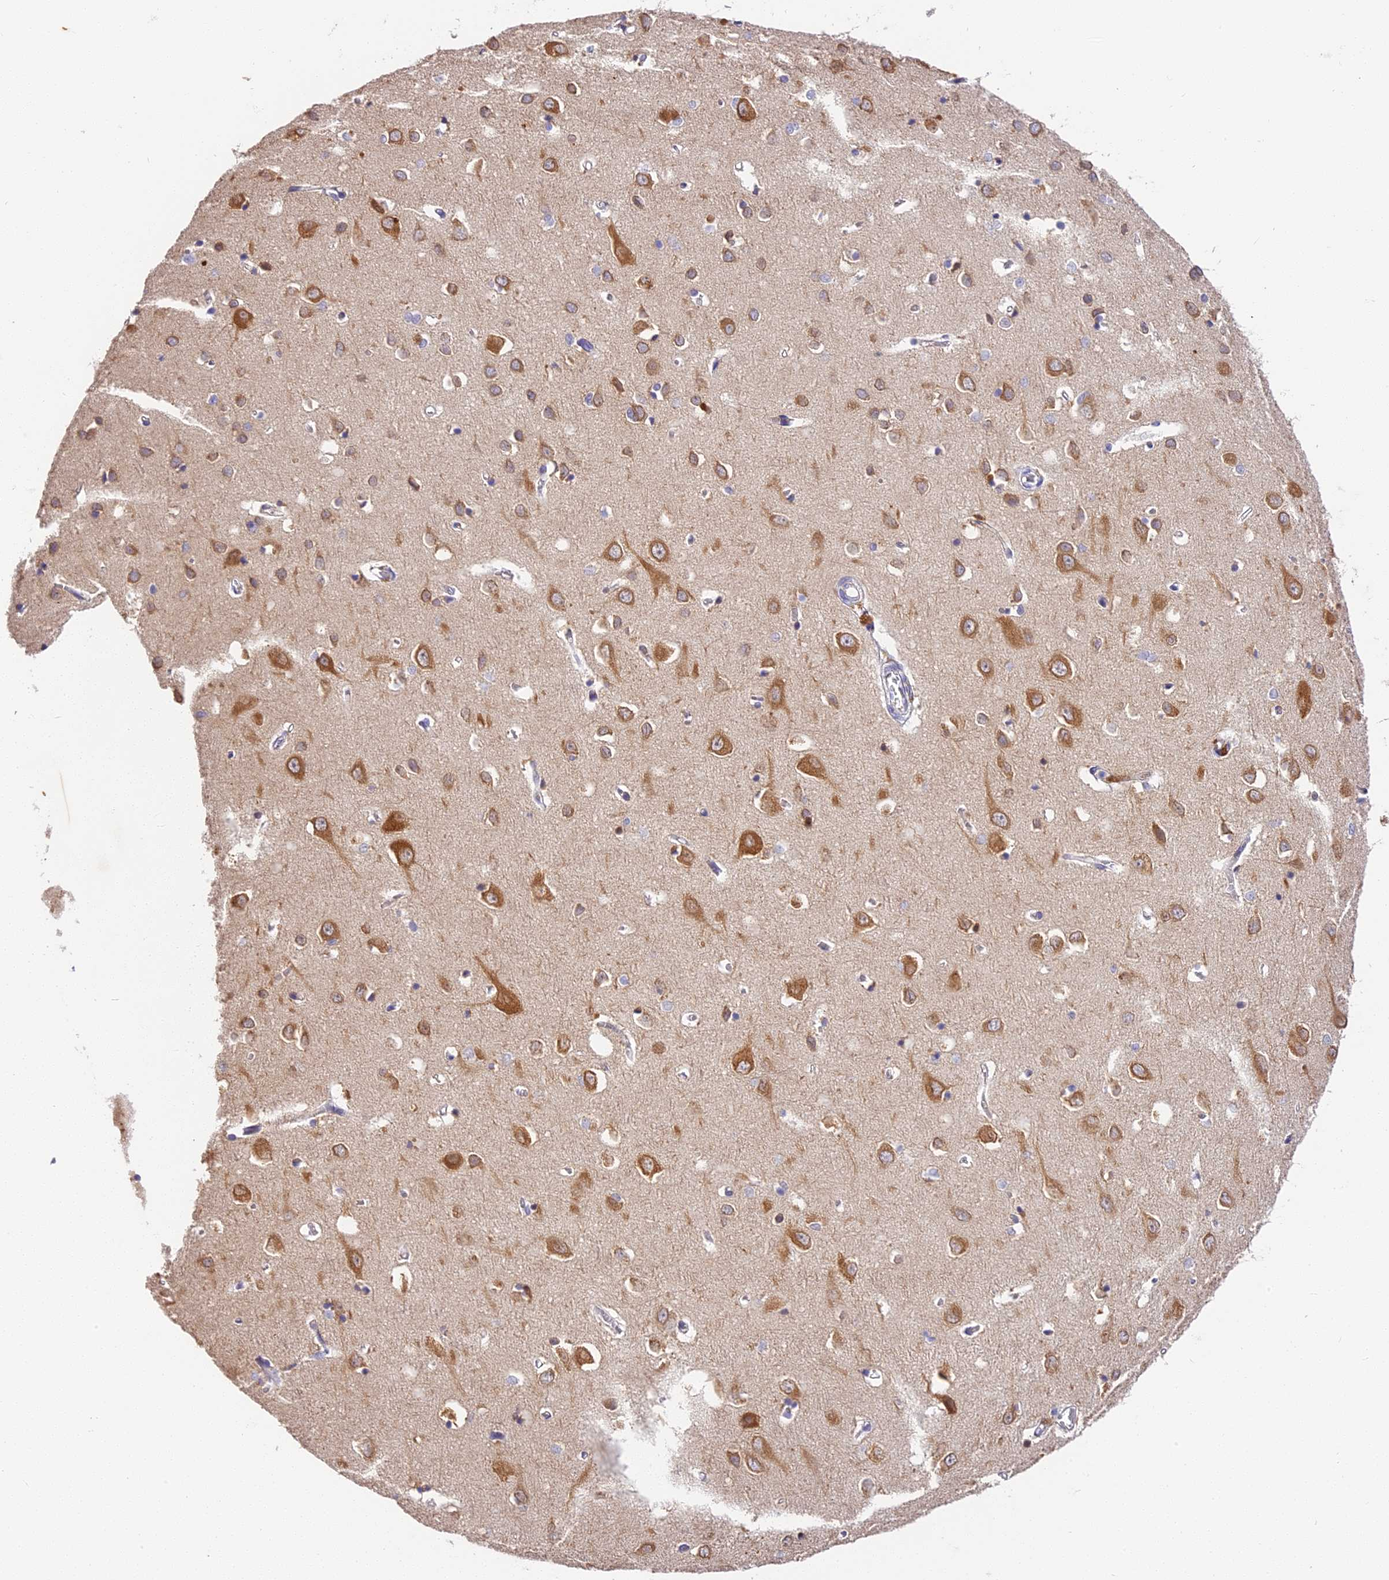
{"staining": {"intensity": "negative", "quantity": "none", "location": "none"}, "tissue": "cerebral cortex", "cell_type": "Endothelial cells", "image_type": "normal", "snomed": [{"axis": "morphology", "description": "Normal tissue, NOS"}, {"axis": "topography", "description": "Cerebral cortex"}], "caption": "This is a image of immunohistochemistry staining of unremarkable cerebral cortex, which shows no staining in endothelial cells.", "gene": "BSCL2", "patient": {"sex": "female", "age": 64}}